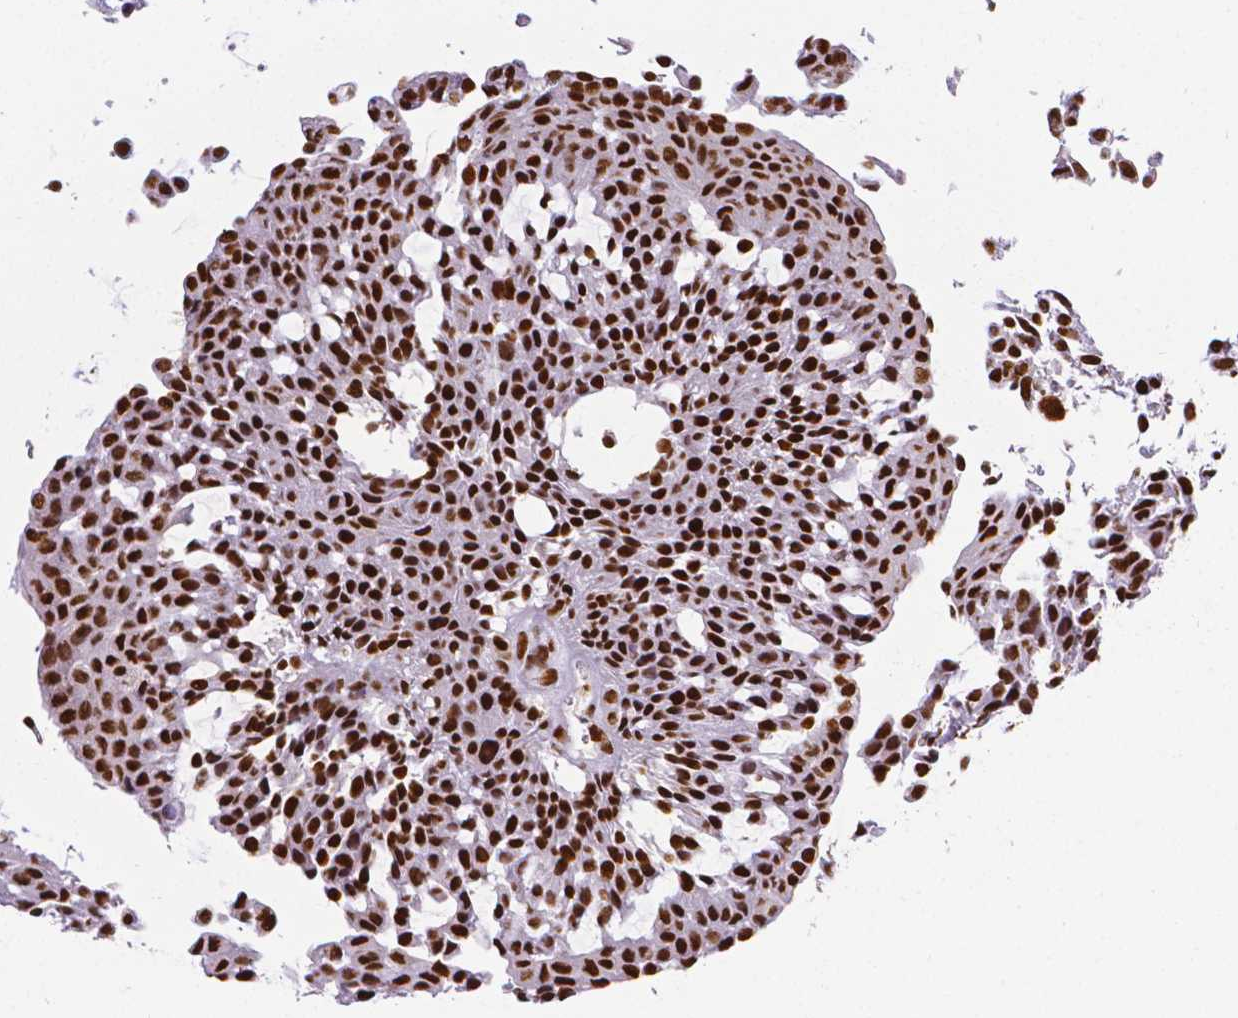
{"staining": {"intensity": "strong", "quantity": ">75%", "location": "nuclear"}, "tissue": "urothelial cancer", "cell_type": "Tumor cells", "image_type": "cancer", "snomed": [{"axis": "morphology", "description": "Urothelial carcinoma, NOS"}, {"axis": "topography", "description": "Urinary bladder"}], "caption": "Urothelial cancer stained with a protein marker exhibits strong staining in tumor cells.", "gene": "CTCF", "patient": {"sex": "male", "age": 84}}